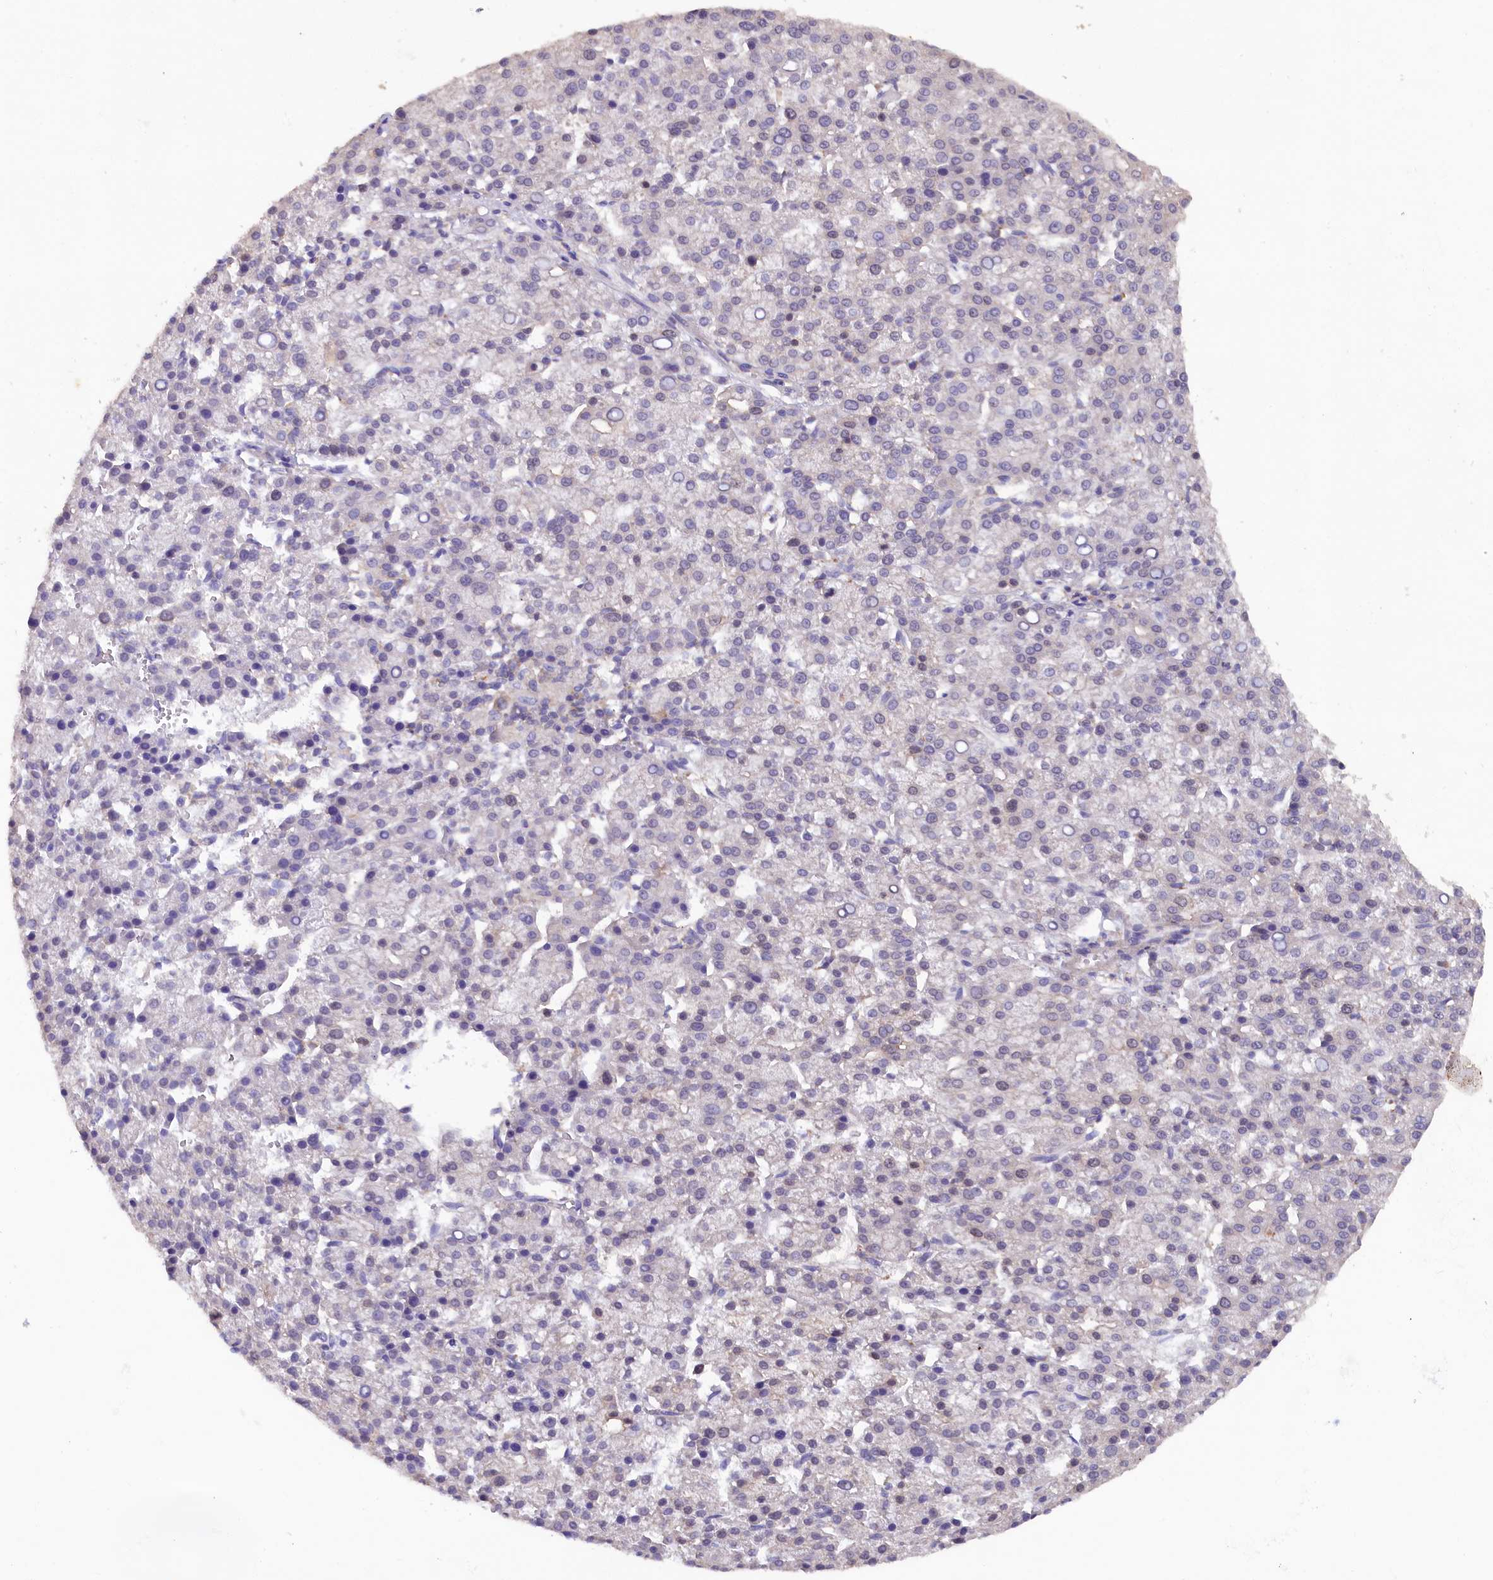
{"staining": {"intensity": "negative", "quantity": "none", "location": "none"}, "tissue": "liver cancer", "cell_type": "Tumor cells", "image_type": "cancer", "snomed": [{"axis": "morphology", "description": "Carcinoma, Hepatocellular, NOS"}, {"axis": "topography", "description": "Liver"}], "caption": "Liver cancer was stained to show a protein in brown. There is no significant staining in tumor cells.", "gene": "JPT2", "patient": {"sex": "female", "age": 58}}